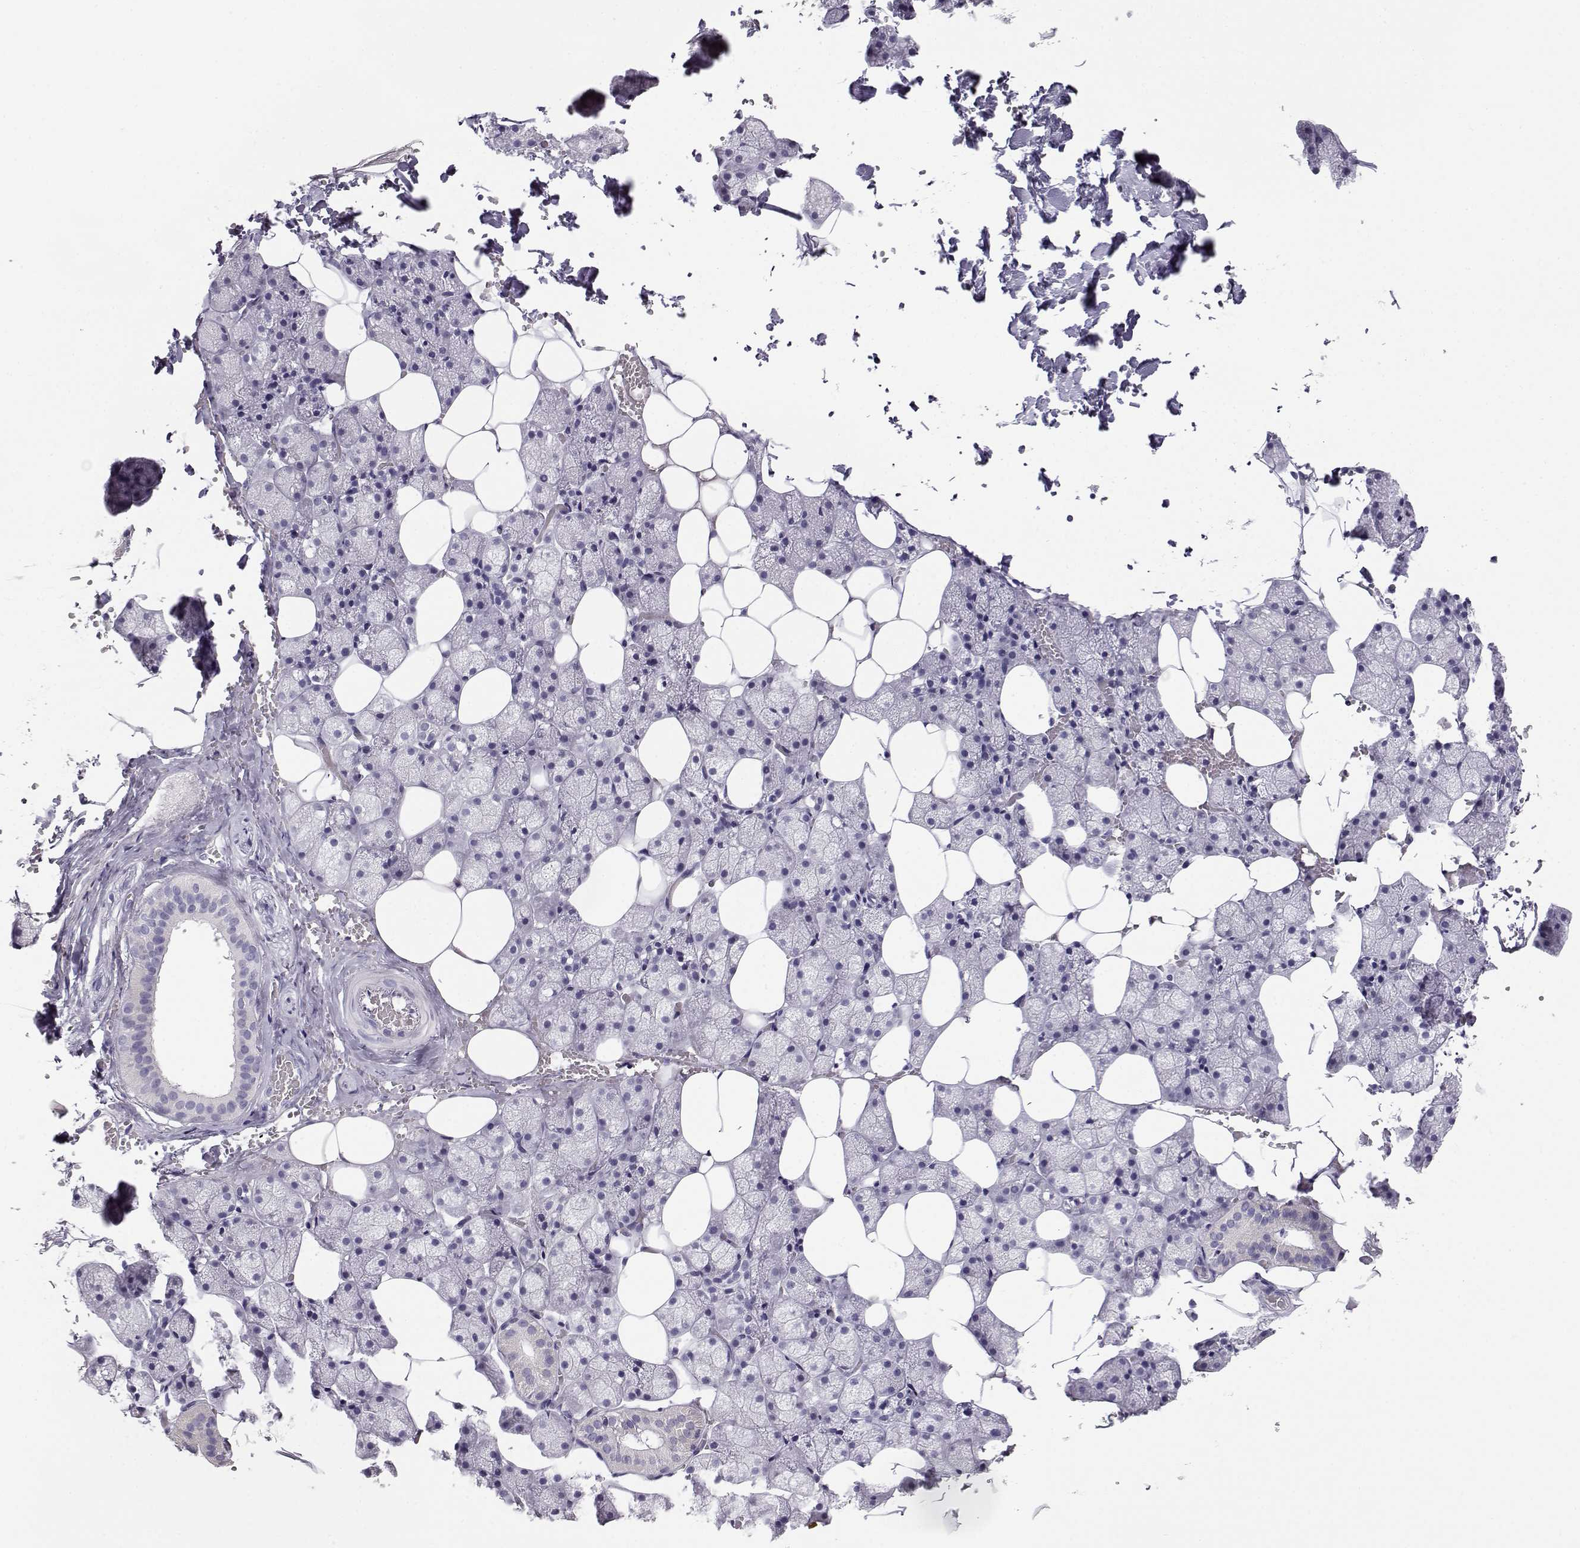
{"staining": {"intensity": "negative", "quantity": "none", "location": "none"}, "tissue": "salivary gland", "cell_type": "Glandular cells", "image_type": "normal", "snomed": [{"axis": "morphology", "description": "Normal tissue, NOS"}, {"axis": "topography", "description": "Salivary gland"}], "caption": "Glandular cells are negative for protein expression in normal human salivary gland. Brightfield microscopy of immunohistochemistry (IHC) stained with DAB (brown) and hematoxylin (blue), captured at high magnification.", "gene": "CABS1", "patient": {"sex": "male", "age": 38}}